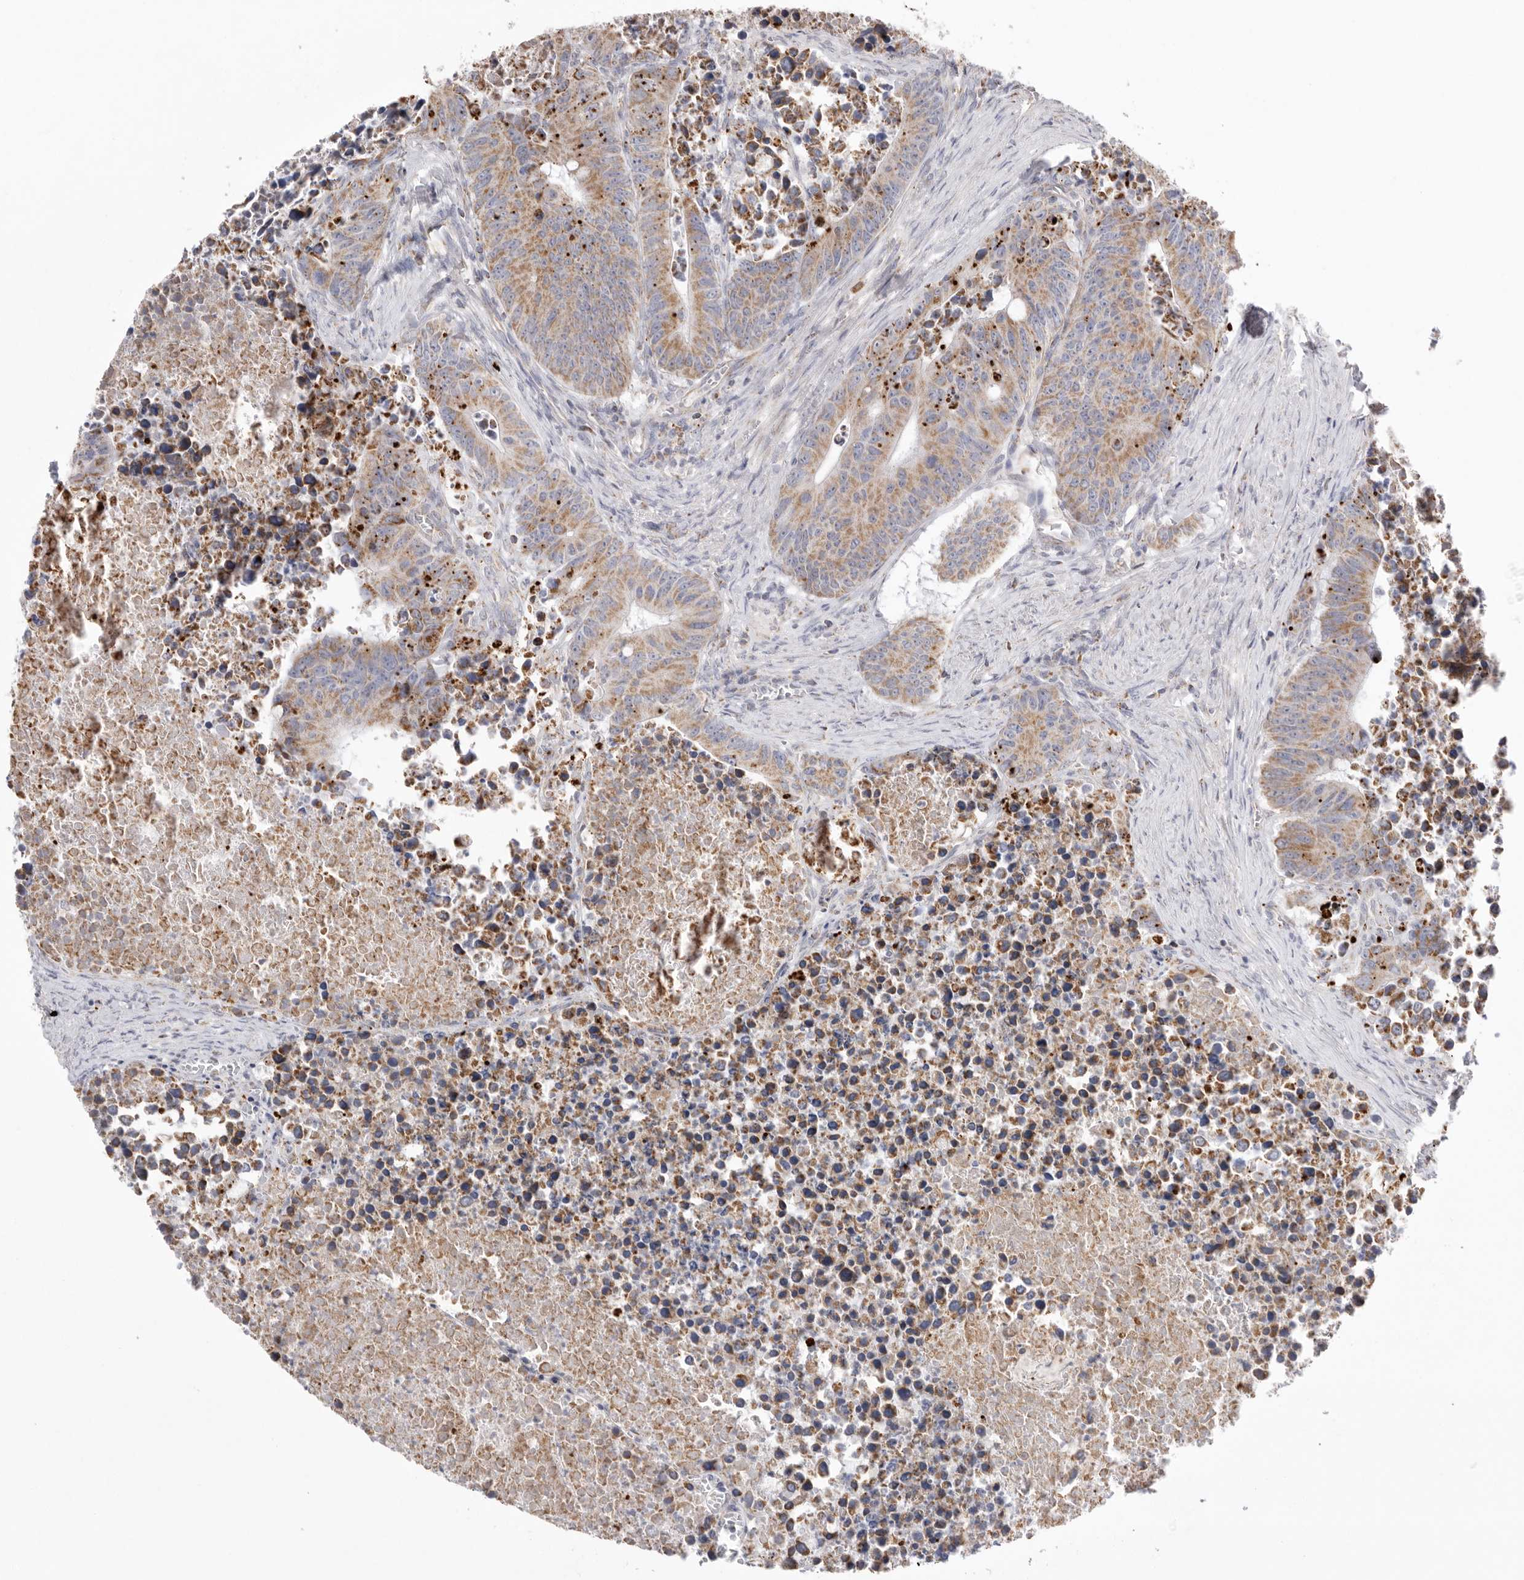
{"staining": {"intensity": "weak", "quantity": ">75%", "location": "cytoplasmic/membranous"}, "tissue": "colorectal cancer", "cell_type": "Tumor cells", "image_type": "cancer", "snomed": [{"axis": "morphology", "description": "Adenocarcinoma, NOS"}, {"axis": "topography", "description": "Colon"}], "caption": "This micrograph displays colorectal adenocarcinoma stained with immunohistochemistry to label a protein in brown. The cytoplasmic/membranous of tumor cells show weak positivity for the protein. Nuclei are counter-stained blue.", "gene": "VDAC3", "patient": {"sex": "male", "age": 87}}